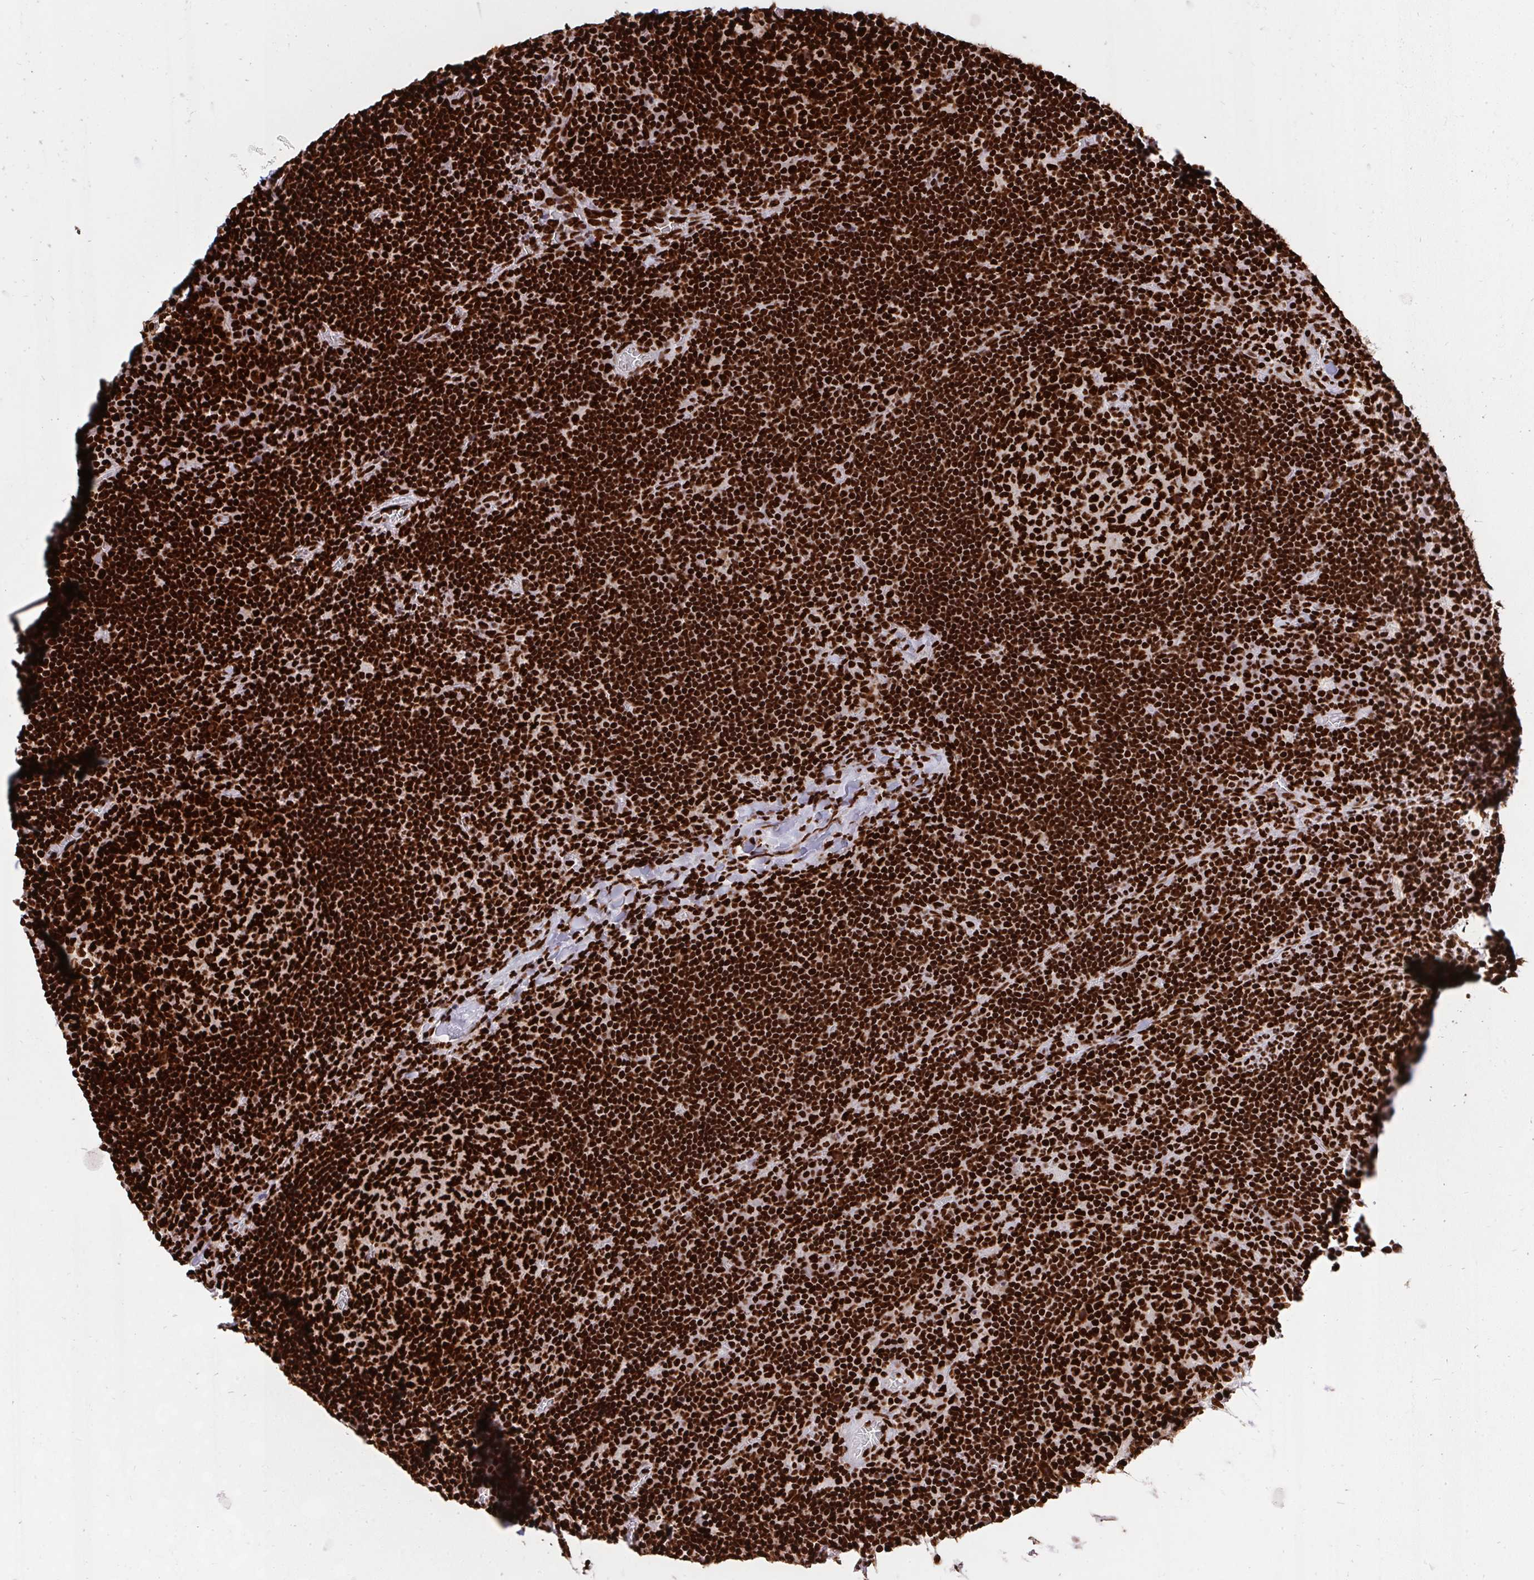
{"staining": {"intensity": "strong", "quantity": ">75%", "location": "nuclear"}, "tissue": "lymph node", "cell_type": "Germinal center cells", "image_type": "normal", "snomed": [{"axis": "morphology", "description": "Normal tissue, NOS"}, {"axis": "topography", "description": "Lymph node"}], "caption": "Human lymph node stained with a brown dye exhibits strong nuclear positive staining in about >75% of germinal center cells.", "gene": "HNRNPL", "patient": {"sex": "male", "age": 67}}